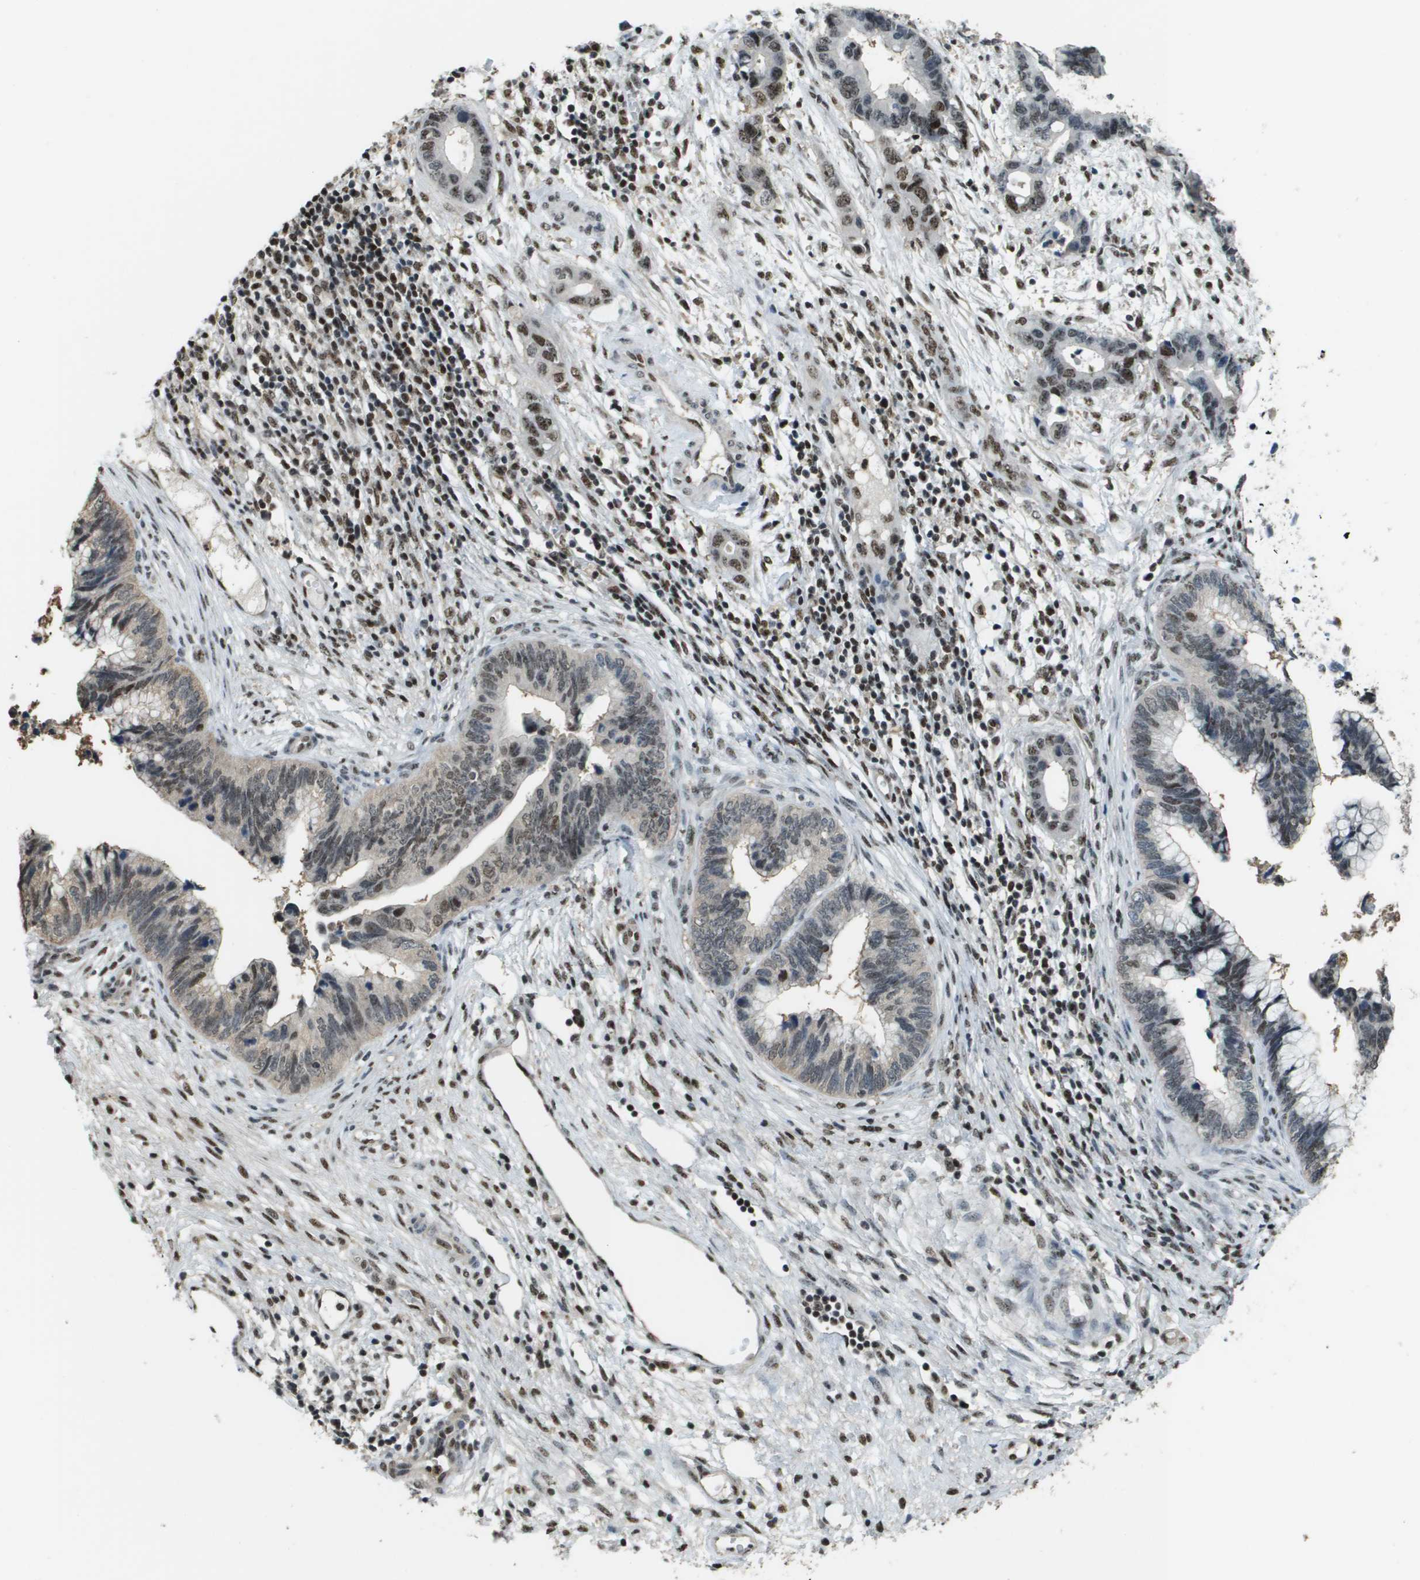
{"staining": {"intensity": "weak", "quantity": "25%-75%", "location": "nuclear"}, "tissue": "cervical cancer", "cell_type": "Tumor cells", "image_type": "cancer", "snomed": [{"axis": "morphology", "description": "Adenocarcinoma, NOS"}, {"axis": "topography", "description": "Cervix"}], "caption": "About 25%-75% of tumor cells in cervical cancer (adenocarcinoma) show weak nuclear protein staining as visualized by brown immunohistochemical staining.", "gene": "SP100", "patient": {"sex": "female", "age": 44}}